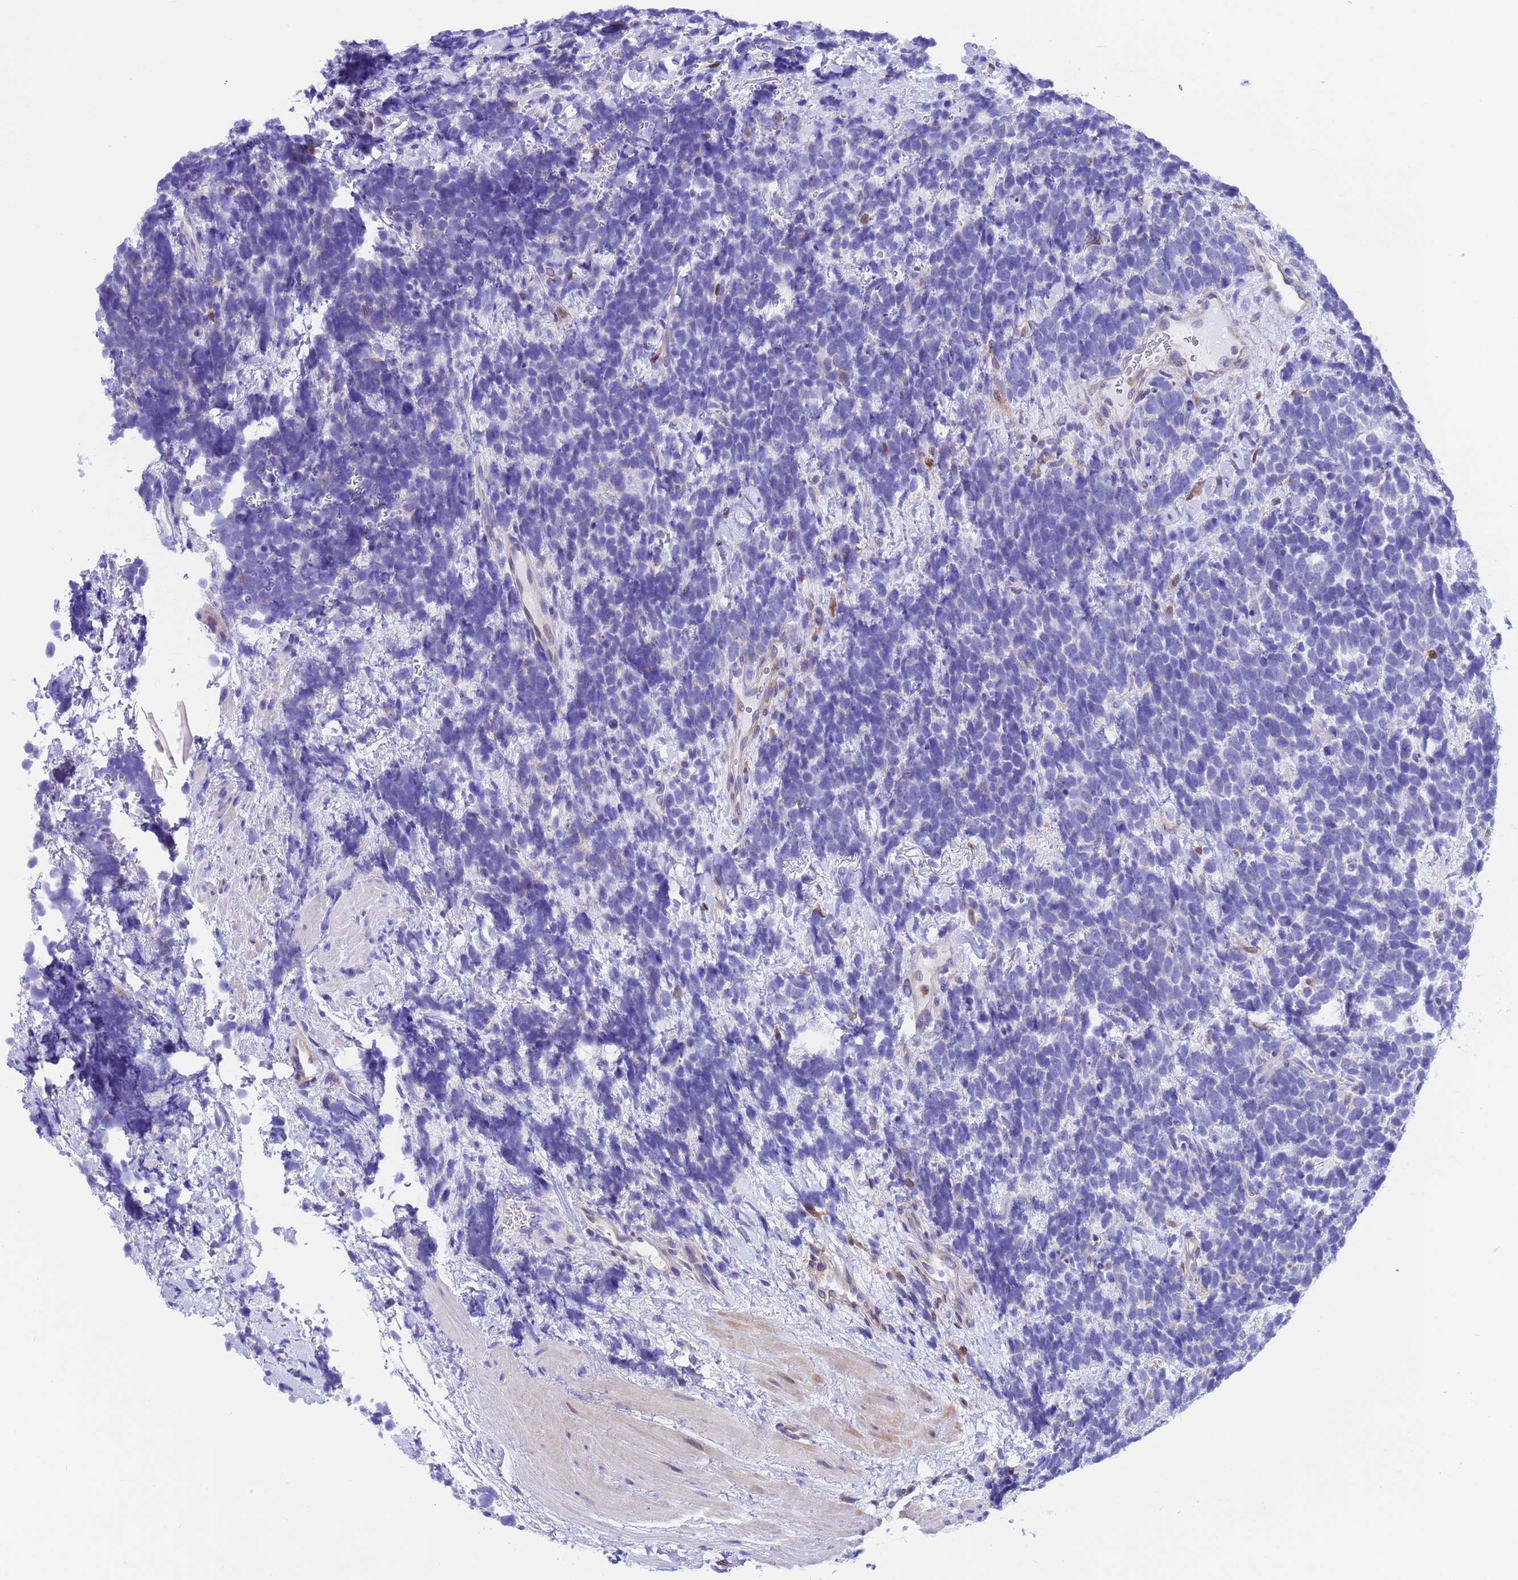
{"staining": {"intensity": "negative", "quantity": "none", "location": "none"}, "tissue": "urothelial cancer", "cell_type": "Tumor cells", "image_type": "cancer", "snomed": [{"axis": "morphology", "description": "Urothelial carcinoma, High grade"}, {"axis": "topography", "description": "Urinary bladder"}], "caption": "Tumor cells are negative for brown protein staining in urothelial cancer.", "gene": "C6orf47", "patient": {"sex": "female", "age": 82}}